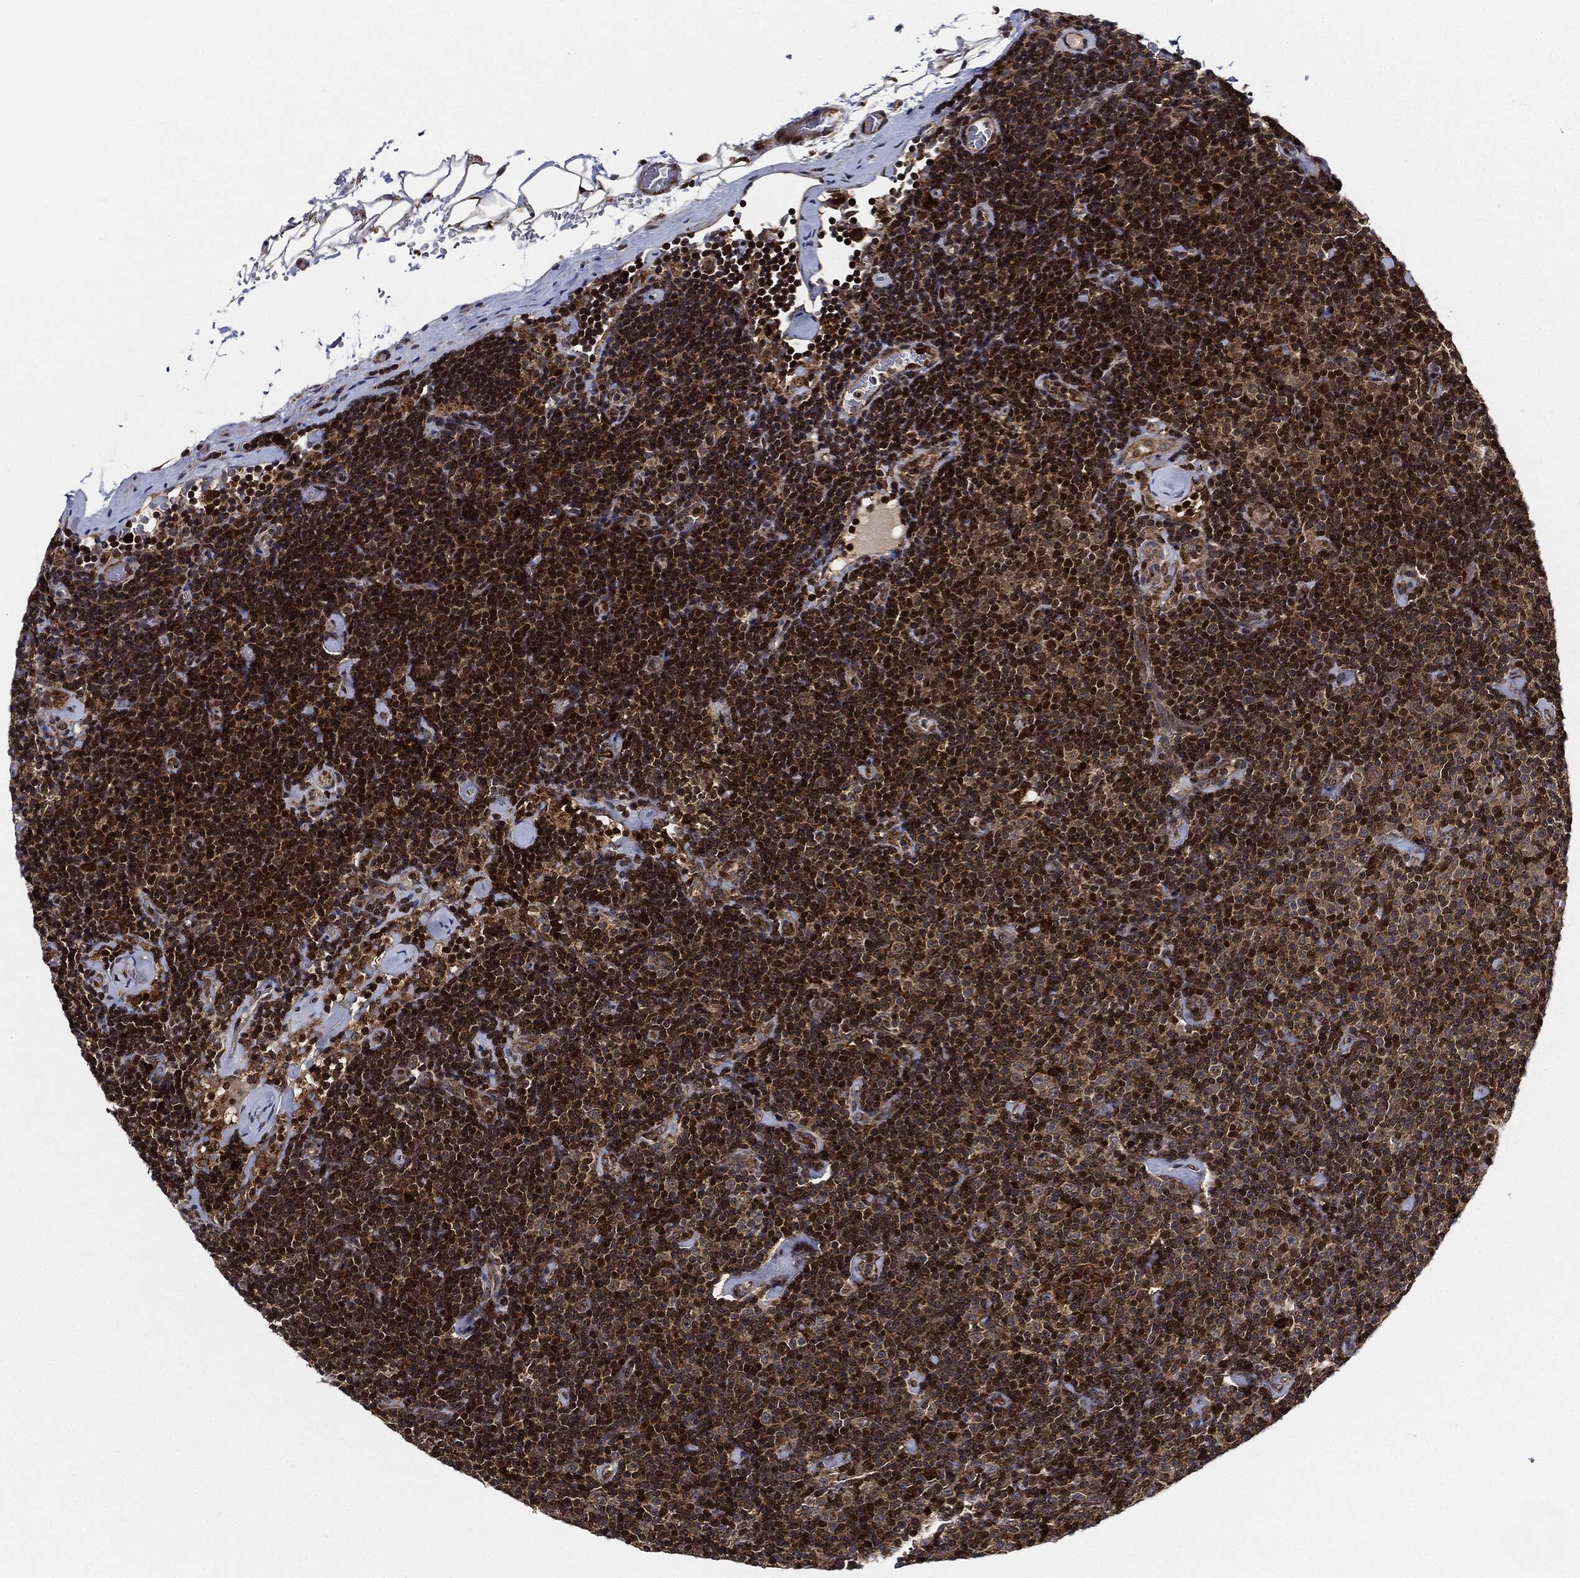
{"staining": {"intensity": "moderate", "quantity": ">75%", "location": "cytoplasmic/membranous,nuclear"}, "tissue": "lymphoma", "cell_type": "Tumor cells", "image_type": "cancer", "snomed": [{"axis": "morphology", "description": "Malignant lymphoma, non-Hodgkin's type, Low grade"}, {"axis": "topography", "description": "Lymph node"}], "caption": "A histopathology image of human low-grade malignant lymphoma, non-Hodgkin's type stained for a protein reveals moderate cytoplasmic/membranous and nuclear brown staining in tumor cells.", "gene": "RNASEL", "patient": {"sex": "male", "age": 81}}